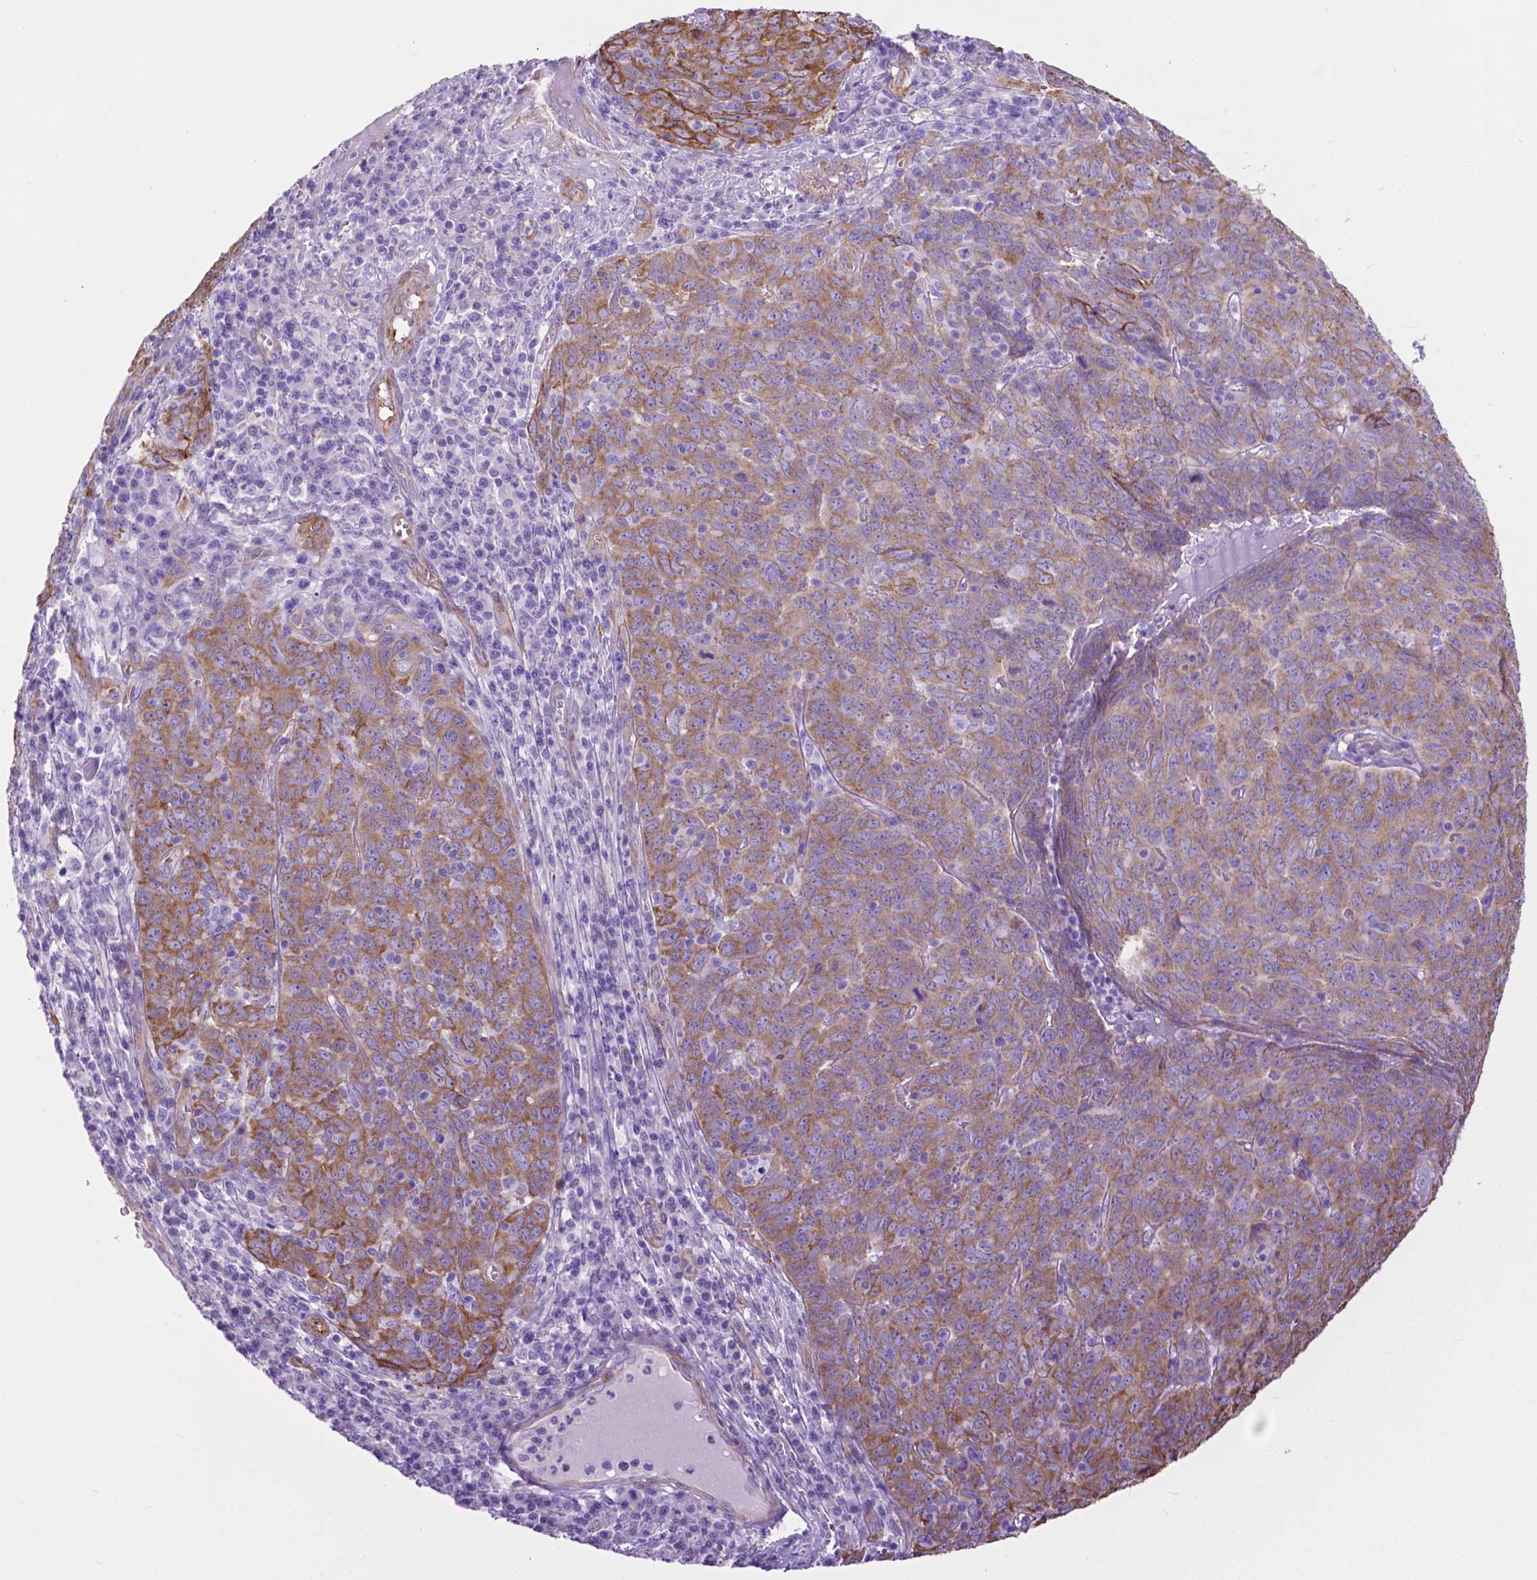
{"staining": {"intensity": "moderate", "quantity": ">75%", "location": "cytoplasmic/membranous"}, "tissue": "skin cancer", "cell_type": "Tumor cells", "image_type": "cancer", "snomed": [{"axis": "morphology", "description": "Squamous cell carcinoma, NOS"}, {"axis": "topography", "description": "Skin"}, {"axis": "topography", "description": "Anal"}], "caption": "IHC (DAB (3,3'-diaminobenzidine)) staining of squamous cell carcinoma (skin) demonstrates moderate cytoplasmic/membranous protein staining in approximately >75% of tumor cells.", "gene": "PCDHA12", "patient": {"sex": "female", "age": 51}}